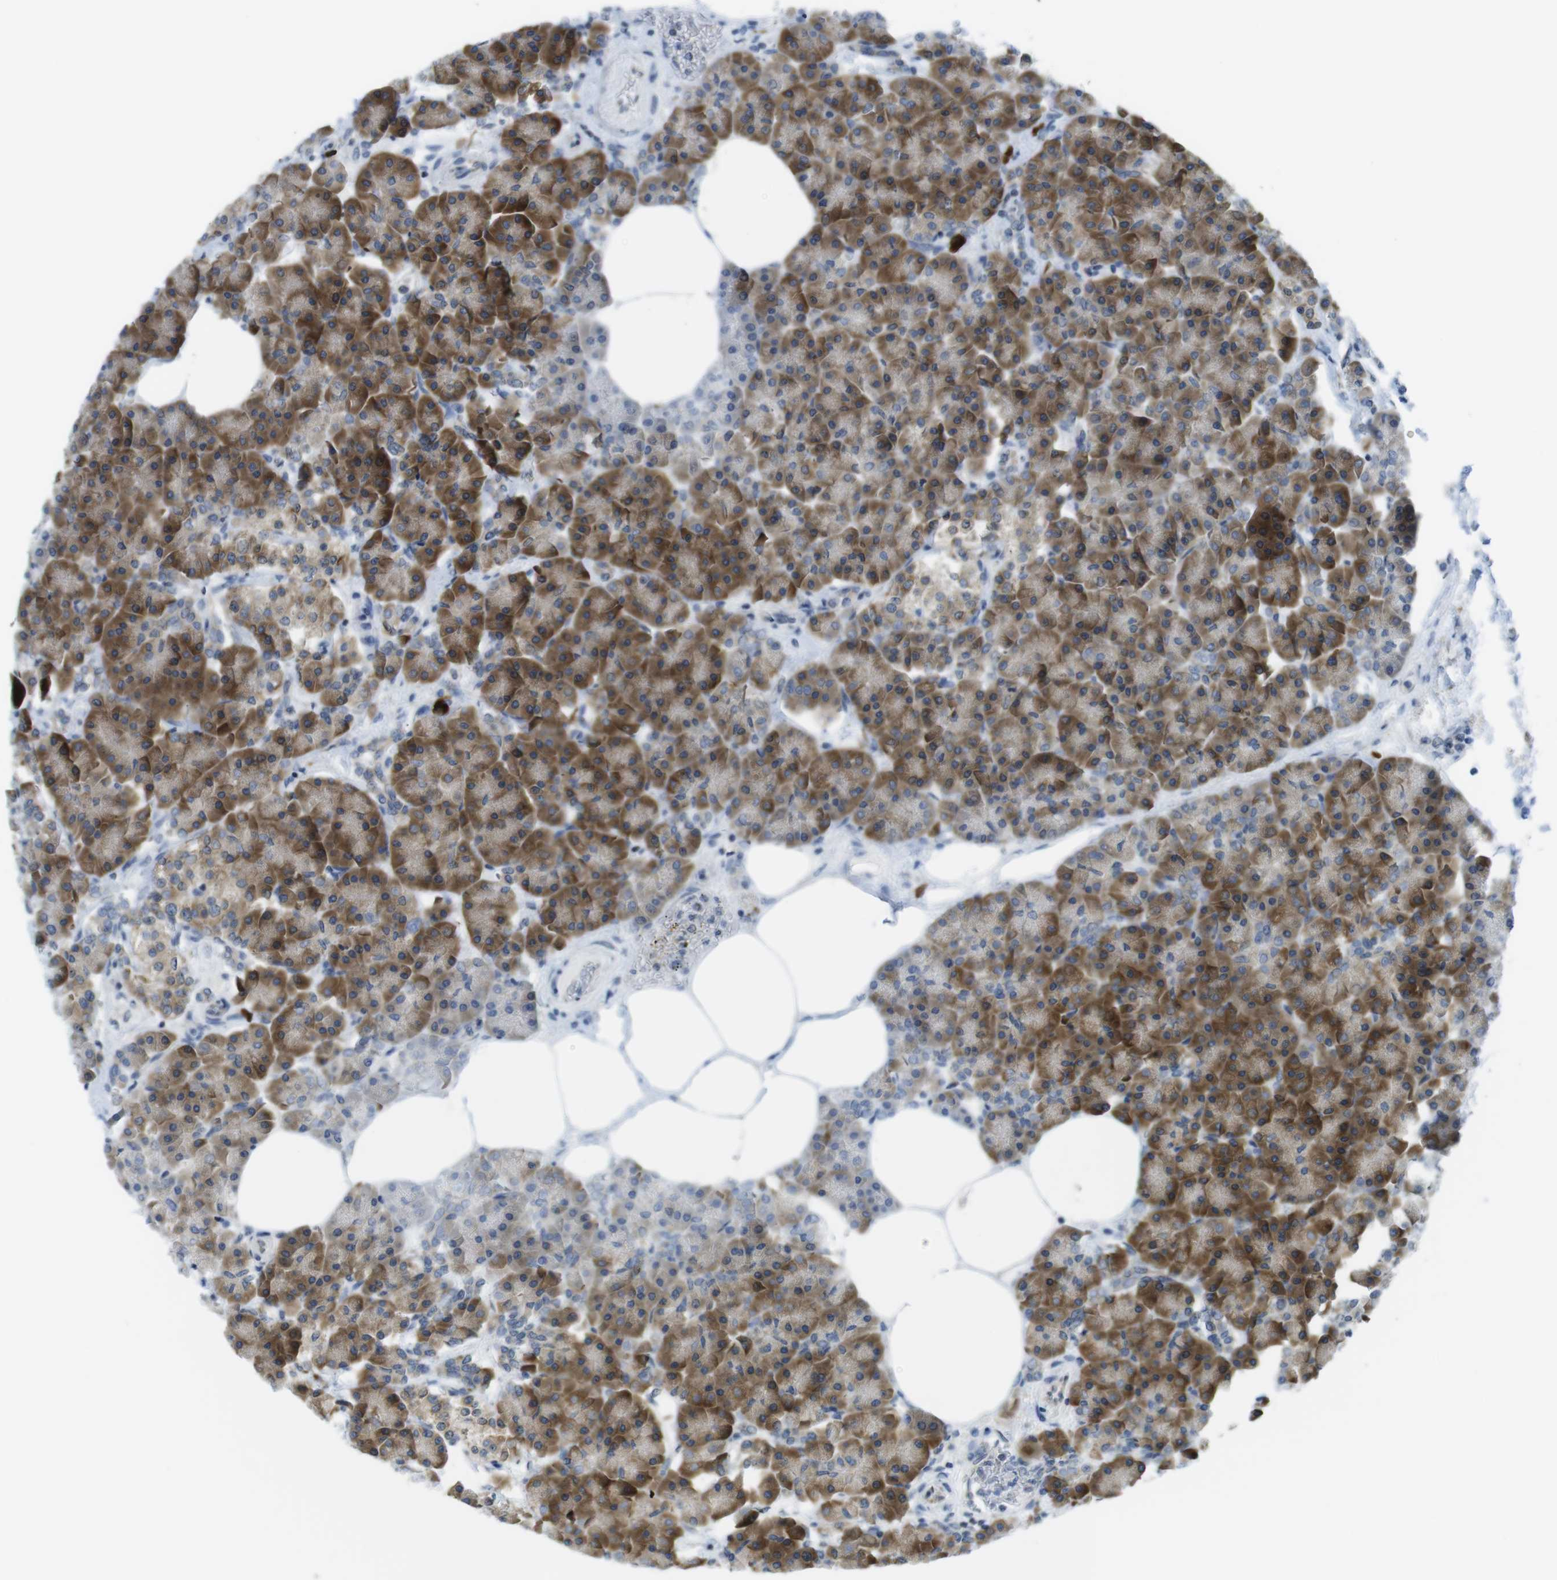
{"staining": {"intensity": "strong", "quantity": ">75%", "location": "cytoplasmic/membranous"}, "tissue": "pancreas", "cell_type": "Exocrine glandular cells", "image_type": "normal", "snomed": [{"axis": "morphology", "description": "Normal tissue, NOS"}, {"axis": "topography", "description": "Pancreas"}], "caption": "About >75% of exocrine glandular cells in benign human pancreas show strong cytoplasmic/membranous protein staining as visualized by brown immunohistochemical staining.", "gene": "CLPTM1L", "patient": {"sex": "female", "age": 70}}